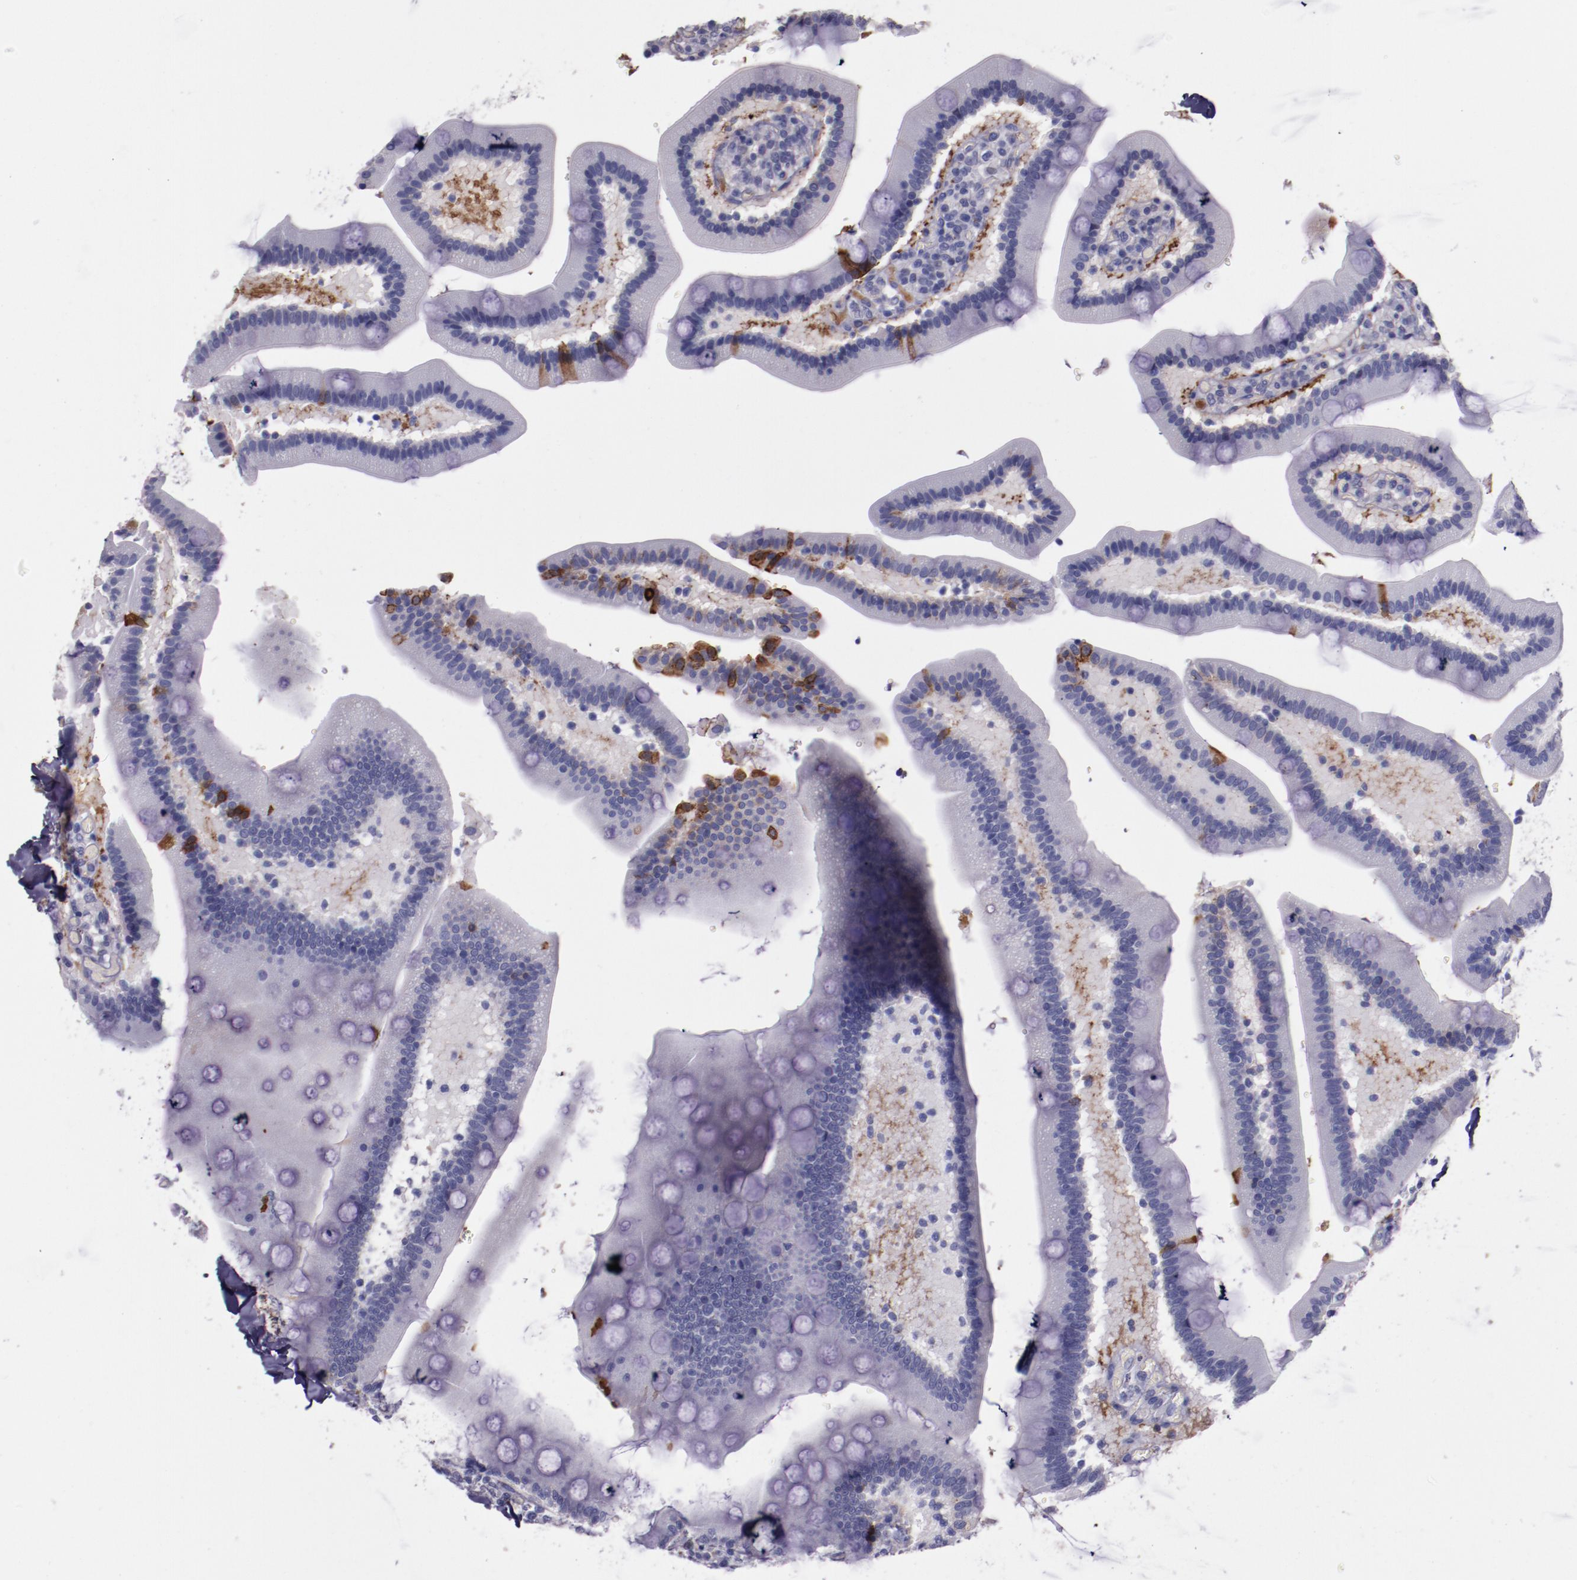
{"staining": {"intensity": "moderate", "quantity": "<25%", "location": "cytoplasmic/membranous"}, "tissue": "duodenum", "cell_type": "Glandular cells", "image_type": "normal", "snomed": [{"axis": "morphology", "description": "Normal tissue, NOS"}, {"axis": "topography", "description": "Duodenum"}], "caption": "Immunohistochemistry photomicrograph of benign duodenum: duodenum stained using immunohistochemistry (IHC) displays low levels of moderate protein expression localized specifically in the cytoplasmic/membranous of glandular cells, appearing as a cytoplasmic/membranous brown color.", "gene": "APOH", "patient": {"sex": "male", "age": 66}}